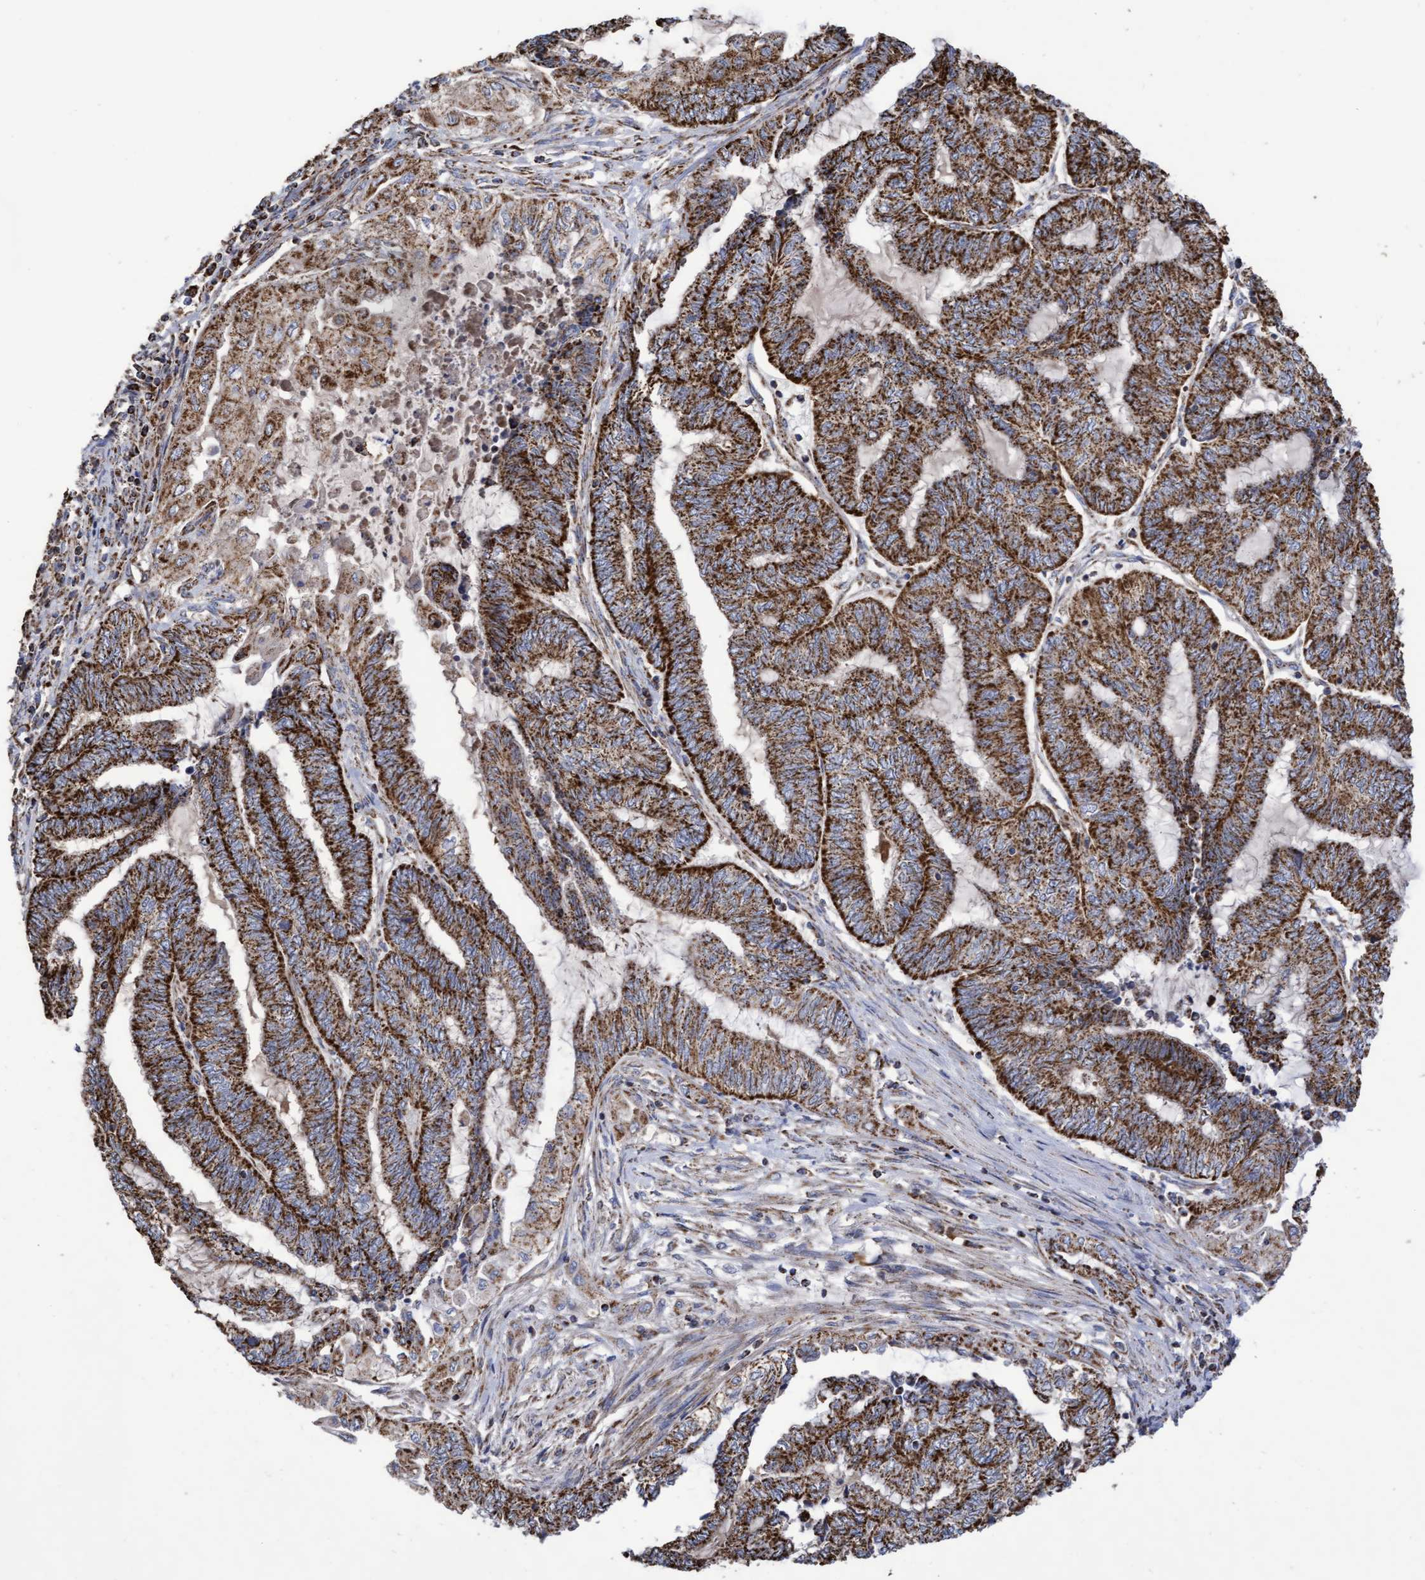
{"staining": {"intensity": "strong", "quantity": ">75%", "location": "cytoplasmic/membranous"}, "tissue": "endometrial cancer", "cell_type": "Tumor cells", "image_type": "cancer", "snomed": [{"axis": "morphology", "description": "Adenocarcinoma, NOS"}, {"axis": "topography", "description": "Uterus"}, {"axis": "topography", "description": "Endometrium"}], "caption": "A brown stain shows strong cytoplasmic/membranous staining of a protein in endometrial adenocarcinoma tumor cells.", "gene": "COBL", "patient": {"sex": "female", "age": 70}}